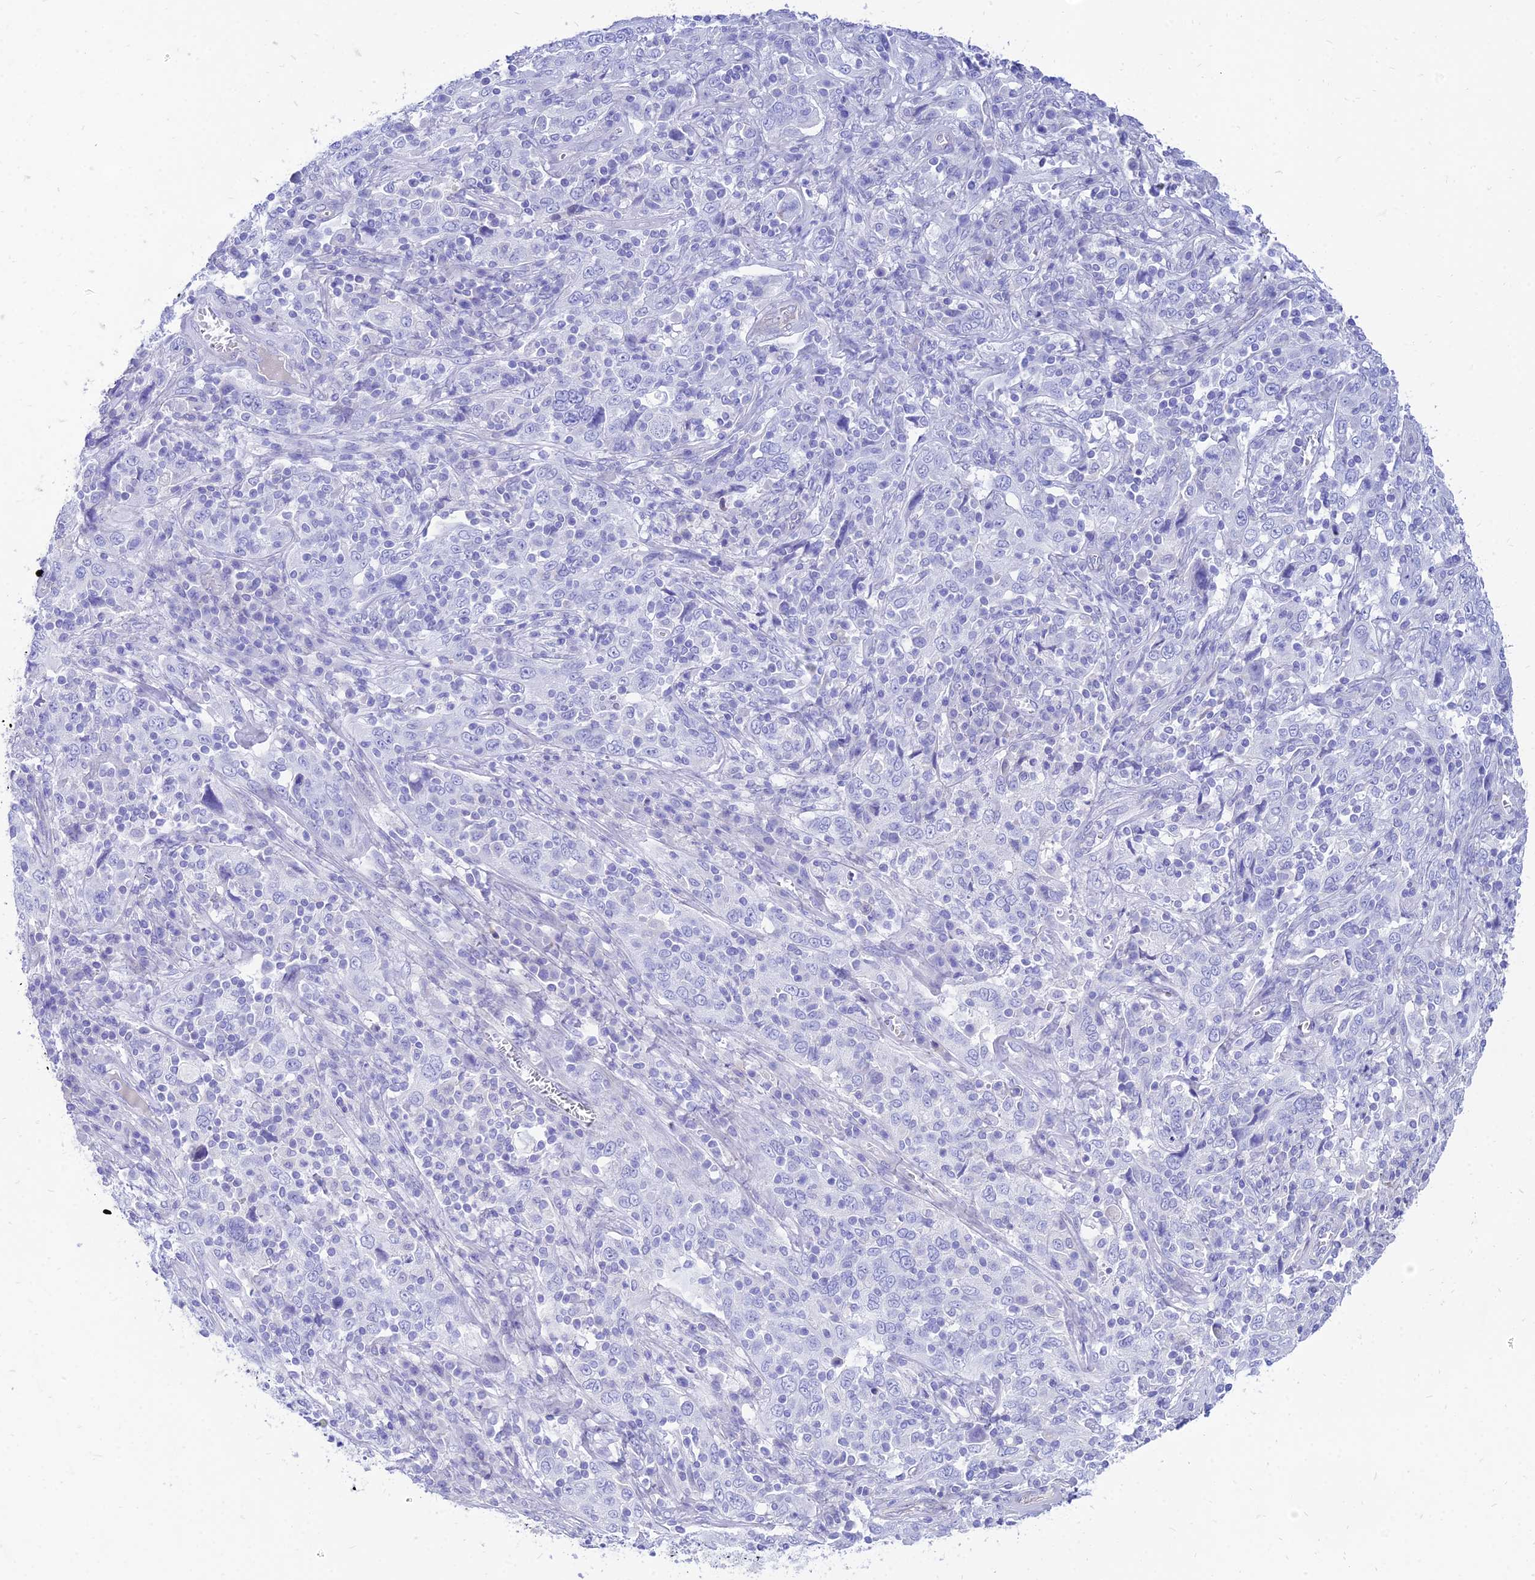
{"staining": {"intensity": "negative", "quantity": "none", "location": "none"}, "tissue": "cervical cancer", "cell_type": "Tumor cells", "image_type": "cancer", "snomed": [{"axis": "morphology", "description": "Squamous cell carcinoma, NOS"}, {"axis": "topography", "description": "Cervix"}], "caption": "High power microscopy micrograph of an immunohistochemistry (IHC) micrograph of cervical cancer (squamous cell carcinoma), revealing no significant staining in tumor cells.", "gene": "TAC3", "patient": {"sex": "female", "age": 46}}